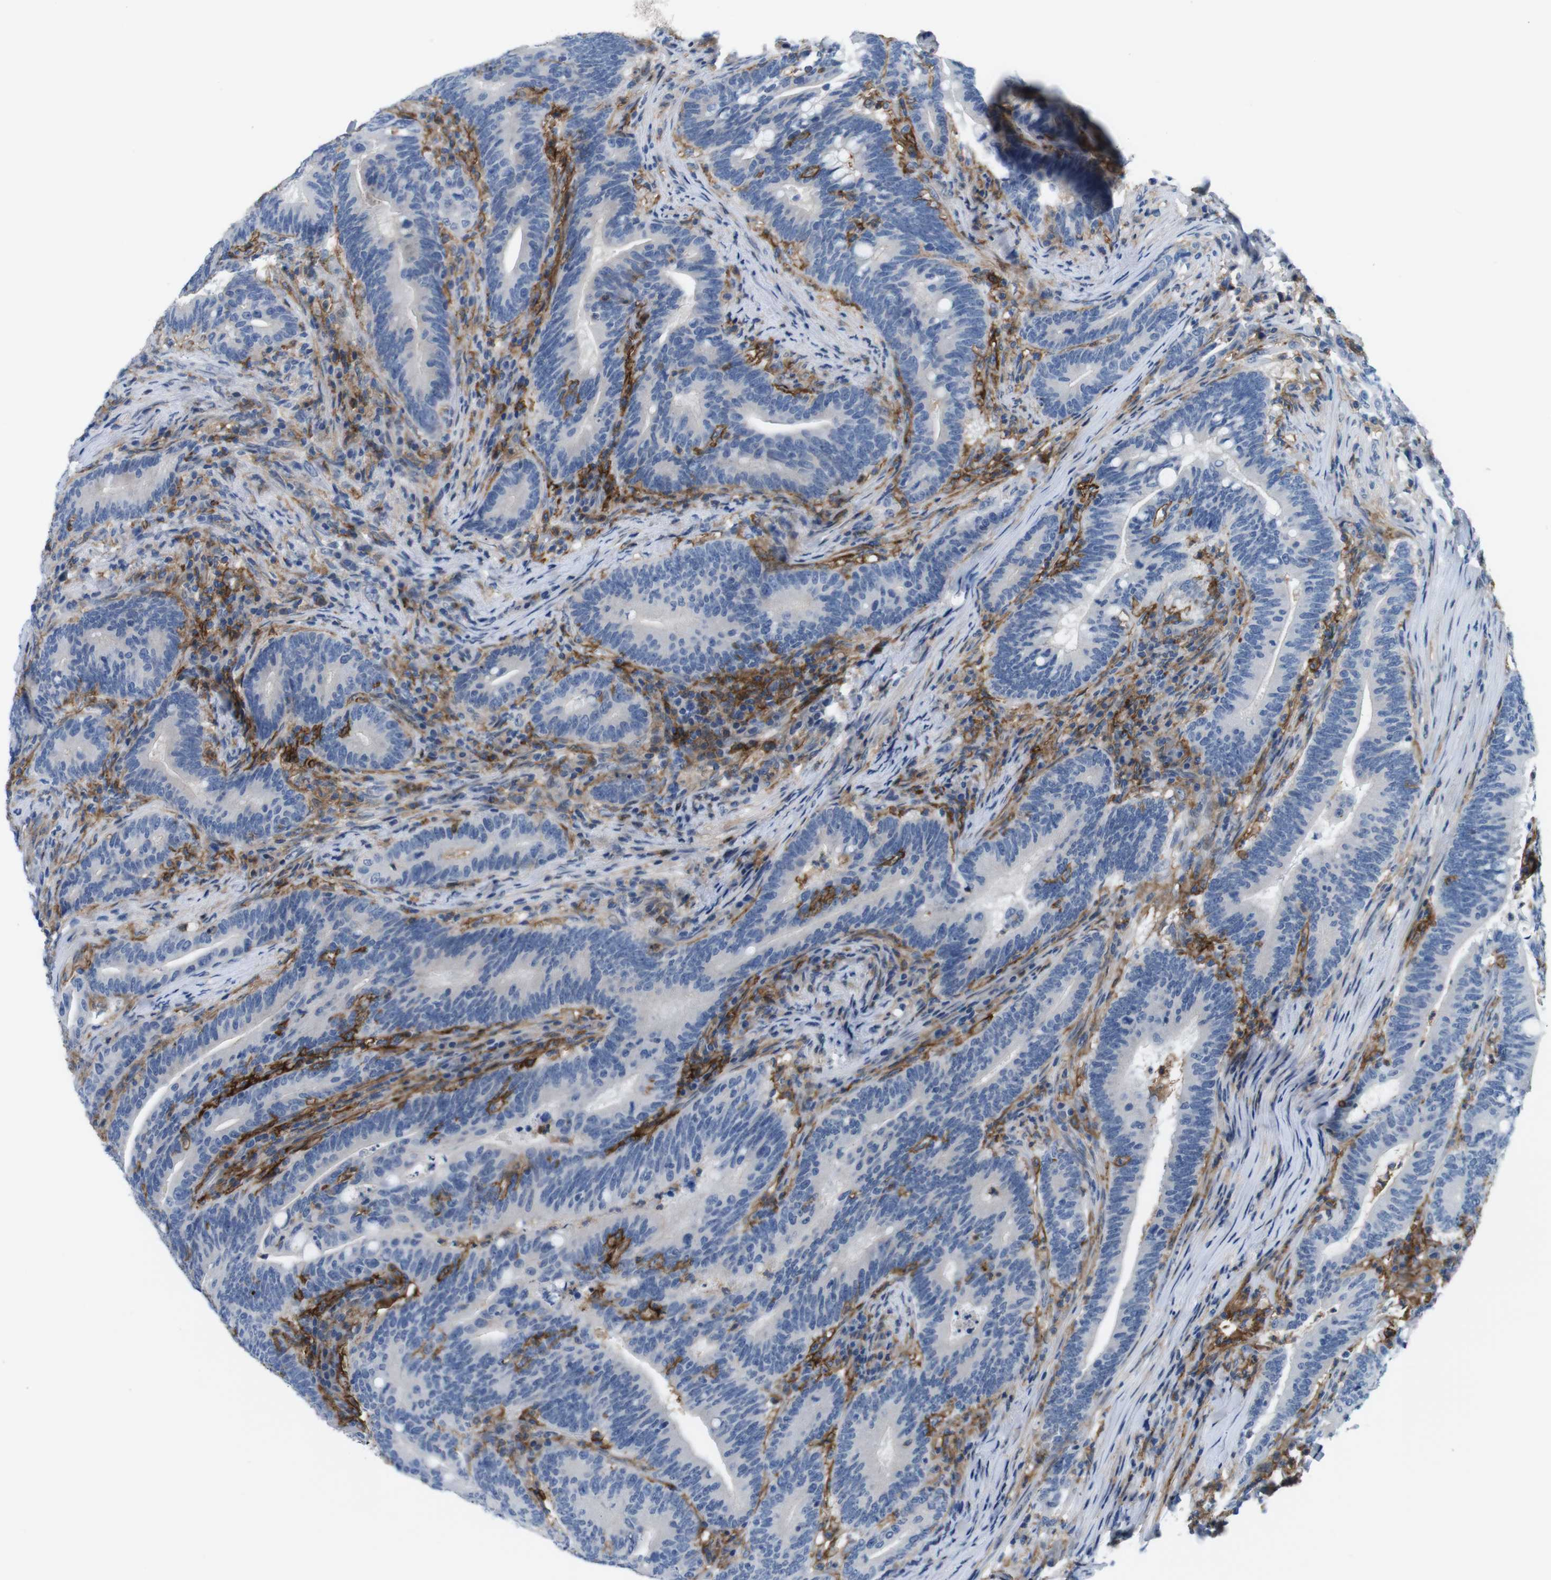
{"staining": {"intensity": "negative", "quantity": "none", "location": "none"}, "tissue": "colorectal cancer", "cell_type": "Tumor cells", "image_type": "cancer", "snomed": [{"axis": "morphology", "description": "Normal tissue, NOS"}, {"axis": "morphology", "description": "Adenocarcinoma, NOS"}, {"axis": "topography", "description": "Colon"}], "caption": "Tumor cells are negative for brown protein staining in colorectal cancer (adenocarcinoma). (DAB (3,3'-diaminobenzidine) IHC visualized using brightfield microscopy, high magnification).", "gene": "CD300C", "patient": {"sex": "female", "age": 66}}